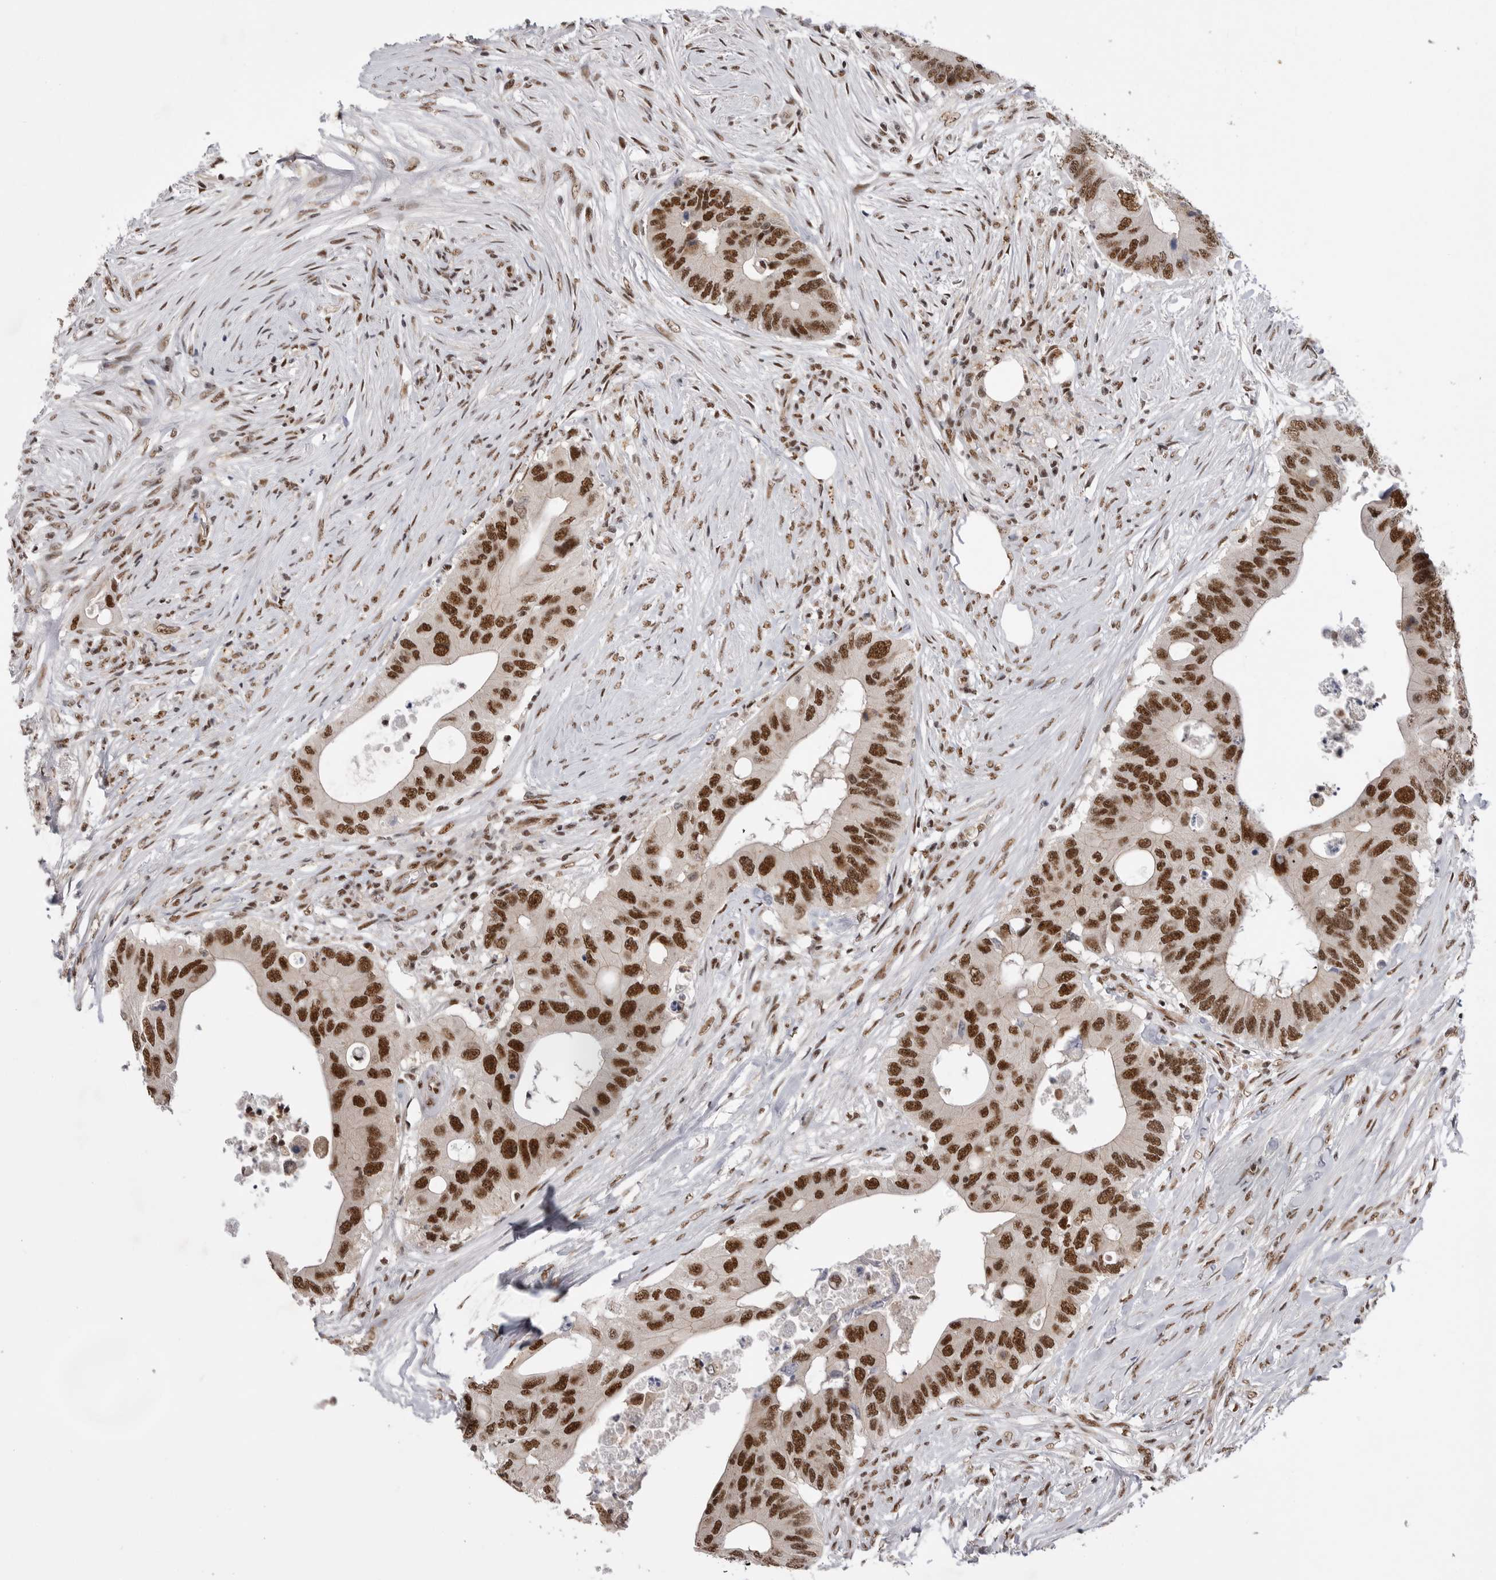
{"staining": {"intensity": "strong", "quantity": ">75%", "location": "nuclear"}, "tissue": "colorectal cancer", "cell_type": "Tumor cells", "image_type": "cancer", "snomed": [{"axis": "morphology", "description": "Adenocarcinoma, NOS"}, {"axis": "topography", "description": "Colon"}], "caption": "Adenocarcinoma (colorectal) stained with a protein marker shows strong staining in tumor cells.", "gene": "PPP1R8", "patient": {"sex": "male", "age": 71}}